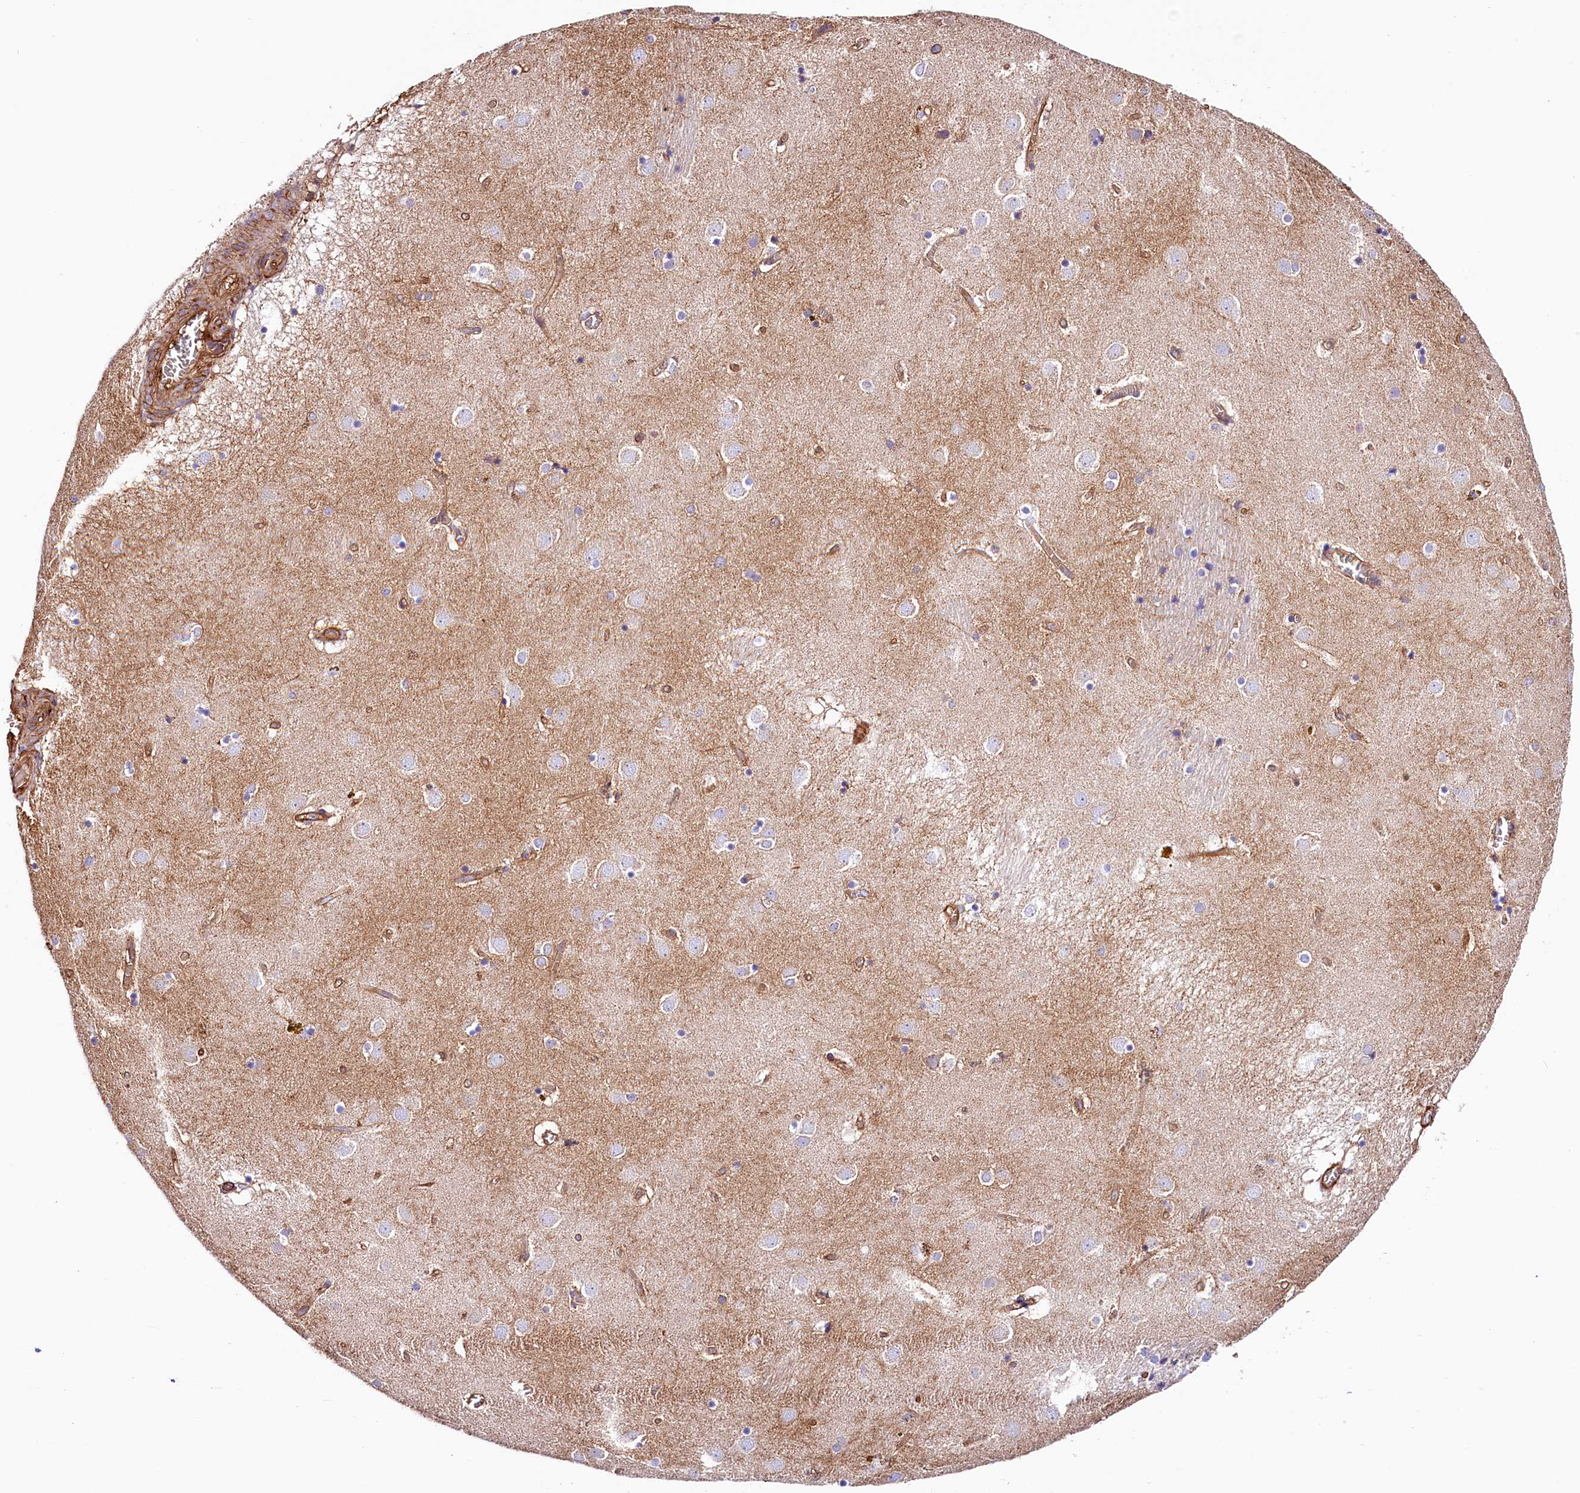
{"staining": {"intensity": "negative", "quantity": "none", "location": "none"}, "tissue": "caudate", "cell_type": "Glial cells", "image_type": "normal", "snomed": [{"axis": "morphology", "description": "Normal tissue, NOS"}, {"axis": "topography", "description": "Lateral ventricle wall"}], "caption": "Immunohistochemistry (IHC) photomicrograph of normal human caudate stained for a protein (brown), which shows no expression in glial cells.", "gene": "ATP2B4", "patient": {"sex": "male", "age": 70}}